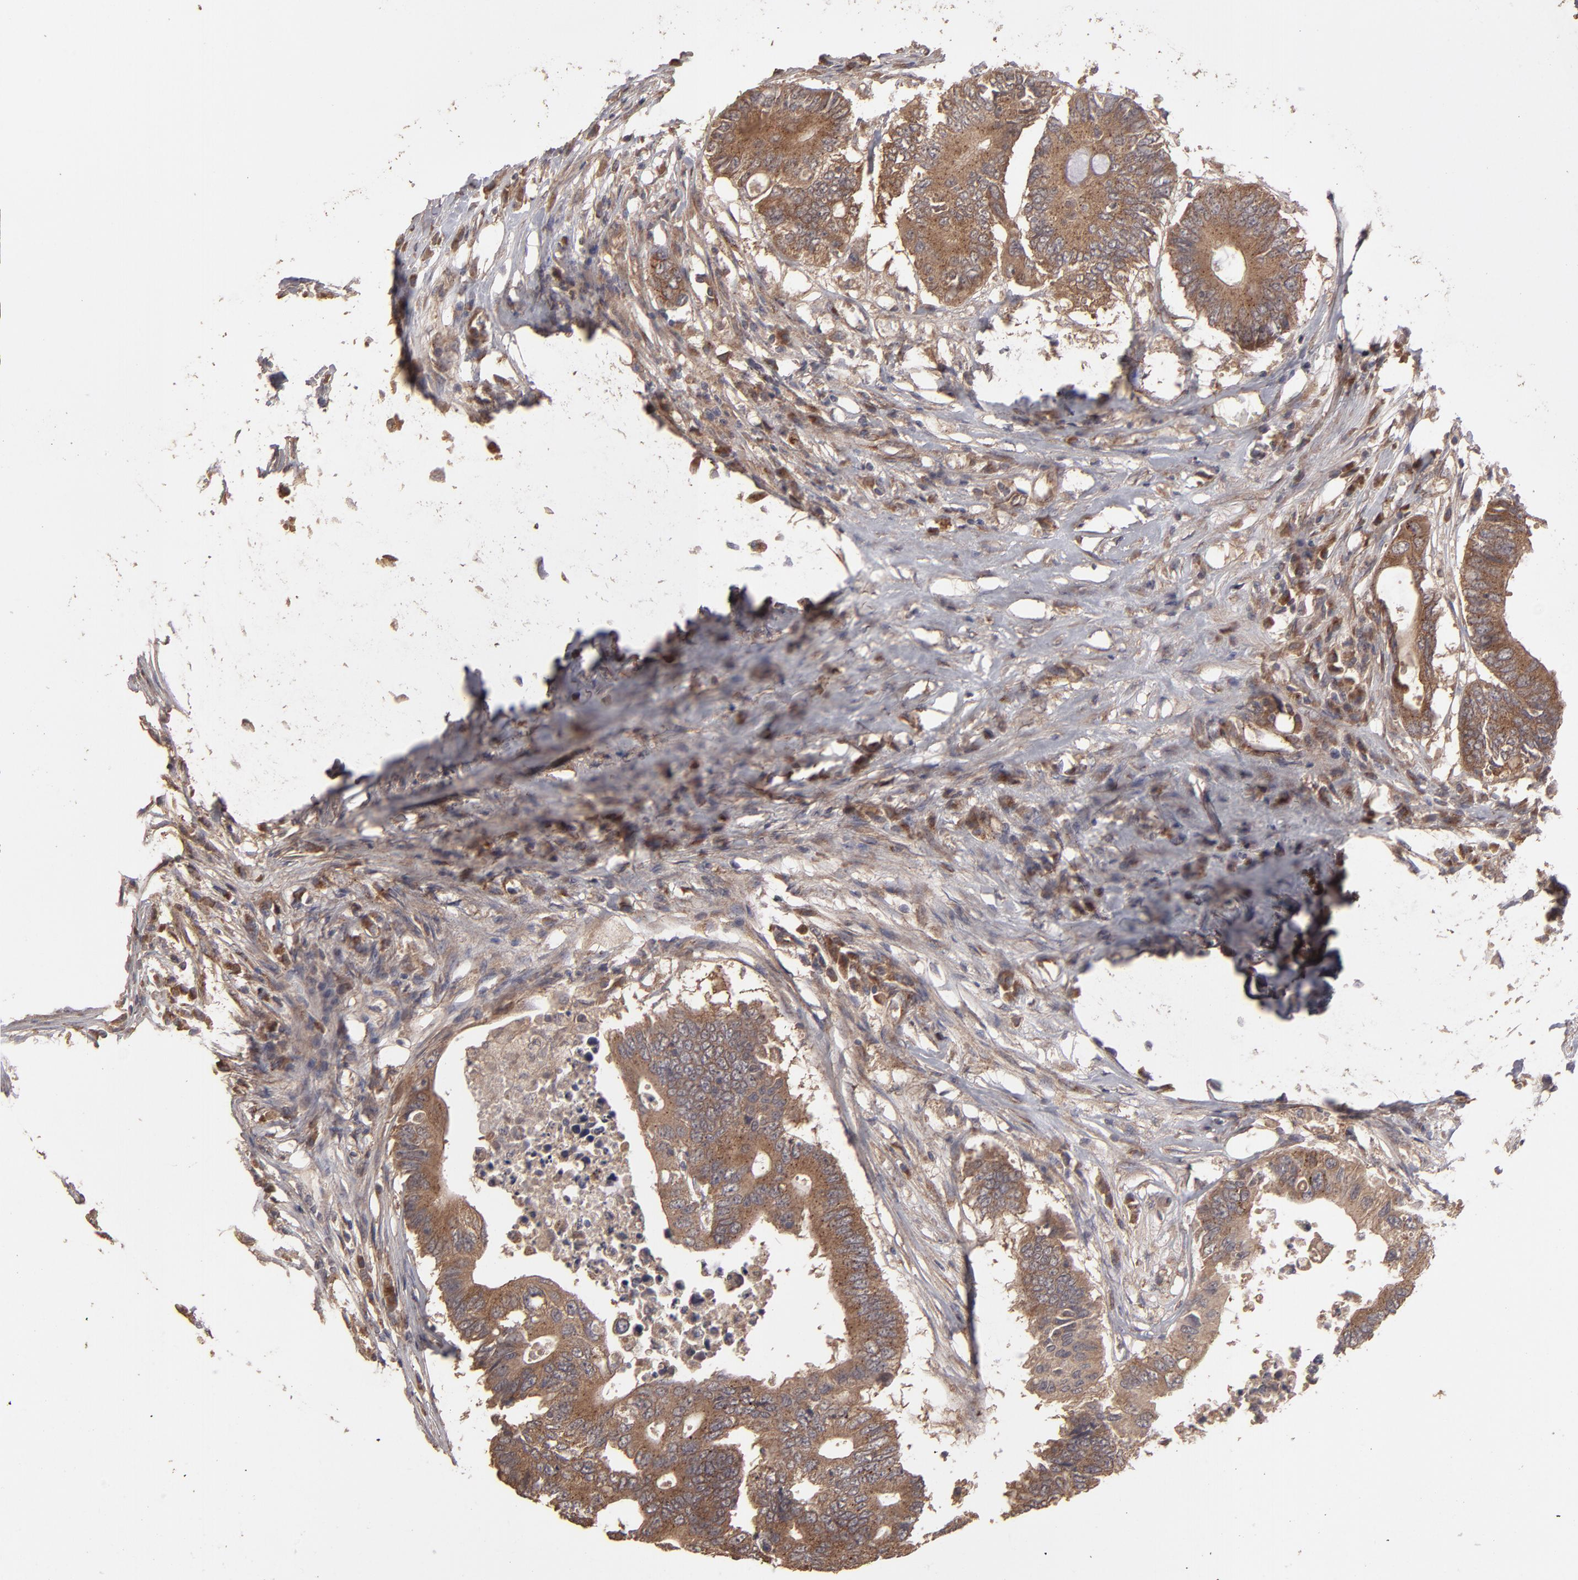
{"staining": {"intensity": "moderate", "quantity": ">75%", "location": "cytoplasmic/membranous"}, "tissue": "colorectal cancer", "cell_type": "Tumor cells", "image_type": "cancer", "snomed": [{"axis": "morphology", "description": "Adenocarcinoma, NOS"}, {"axis": "topography", "description": "Colon"}], "caption": "This histopathology image exhibits colorectal cancer (adenocarcinoma) stained with IHC to label a protein in brown. The cytoplasmic/membranous of tumor cells show moderate positivity for the protein. Nuclei are counter-stained blue.", "gene": "MMP2", "patient": {"sex": "male", "age": 71}}